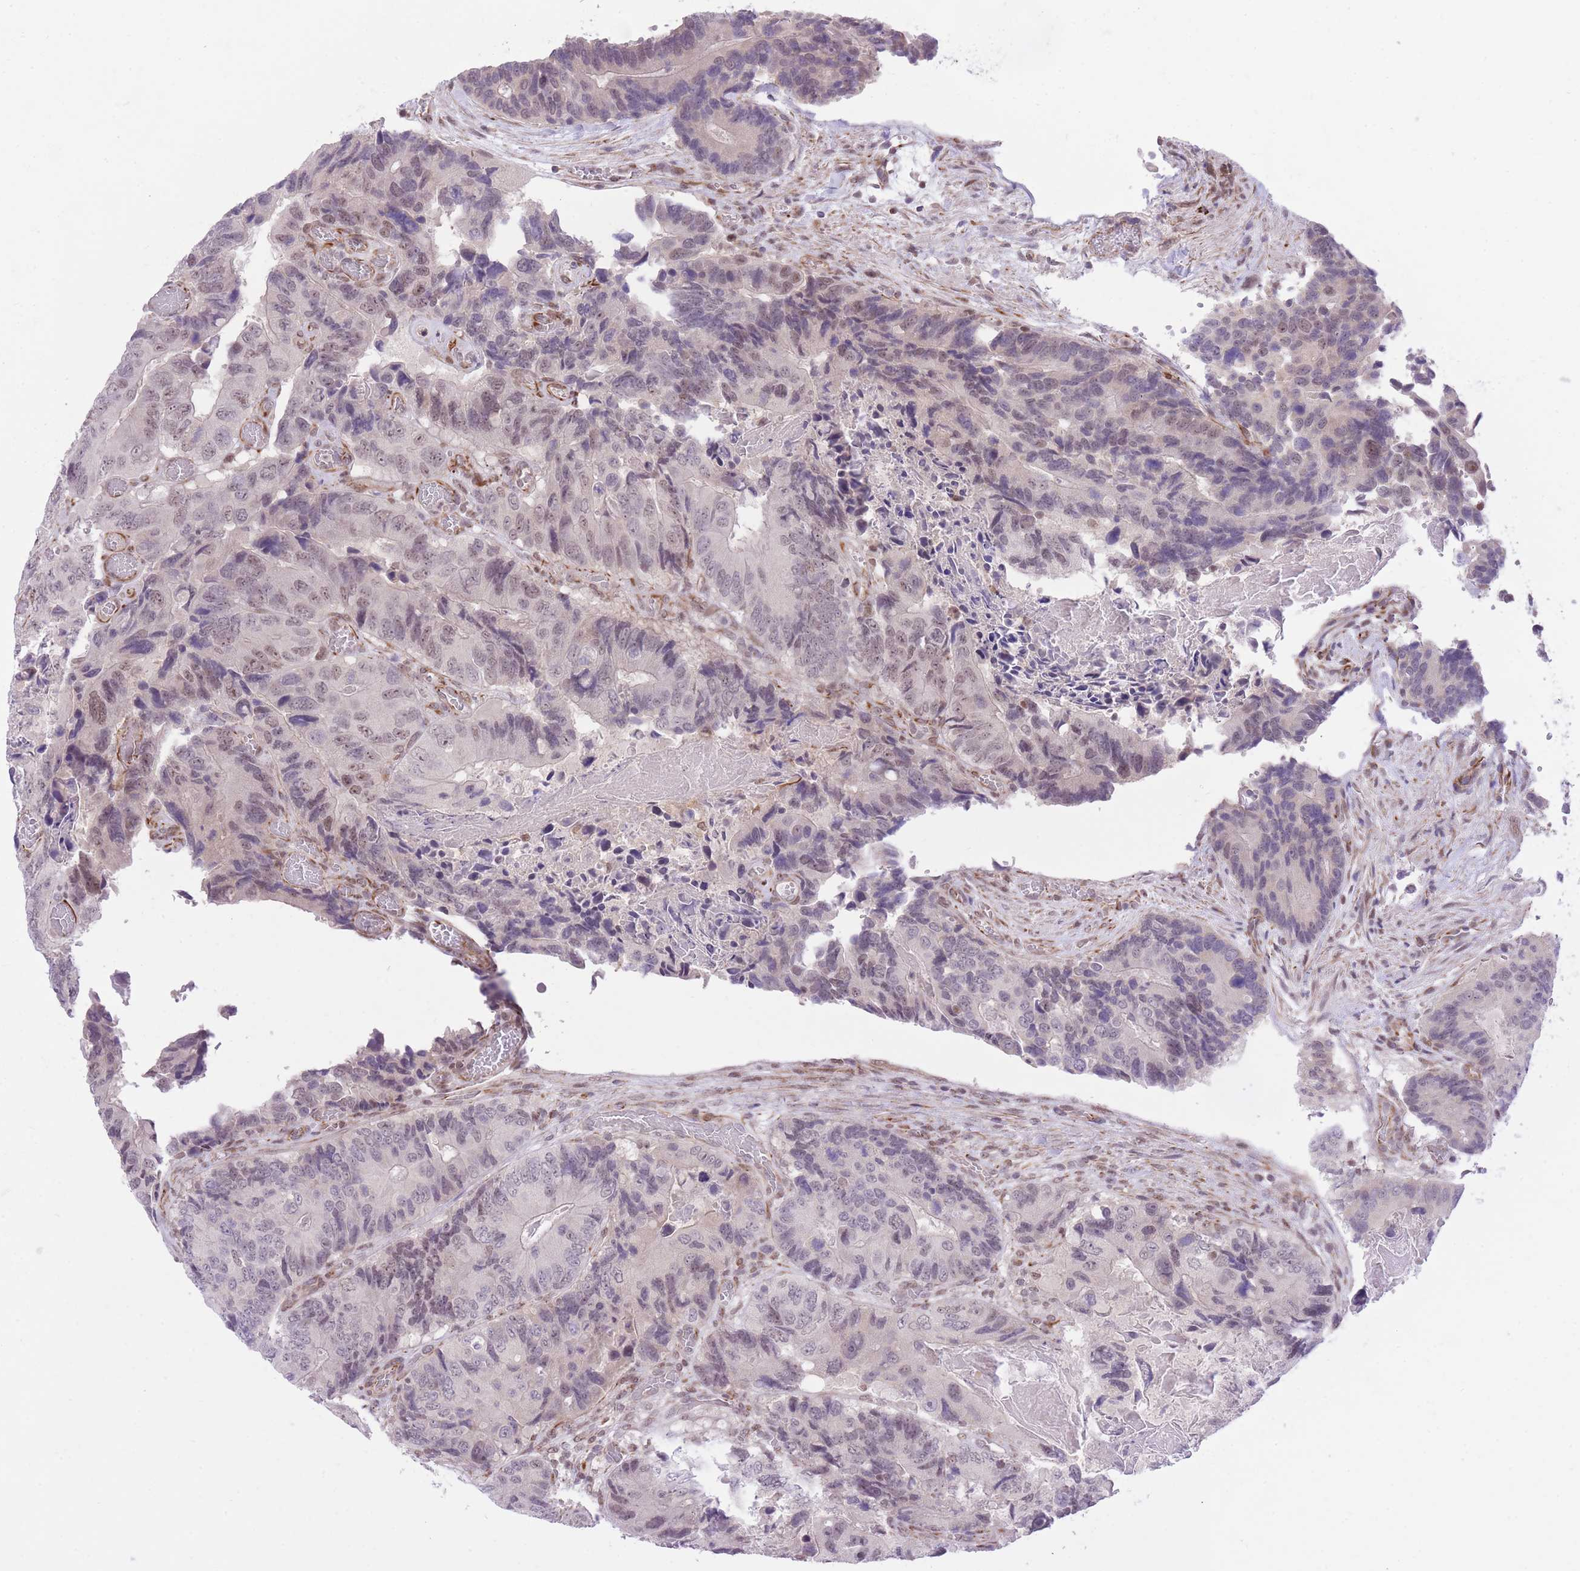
{"staining": {"intensity": "weak", "quantity": "25%-75%", "location": "nuclear"}, "tissue": "colorectal cancer", "cell_type": "Tumor cells", "image_type": "cancer", "snomed": [{"axis": "morphology", "description": "Adenocarcinoma, NOS"}, {"axis": "topography", "description": "Colon"}], "caption": "IHC (DAB) staining of human colorectal cancer reveals weak nuclear protein expression in approximately 25%-75% of tumor cells.", "gene": "ELL", "patient": {"sex": "male", "age": 84}}